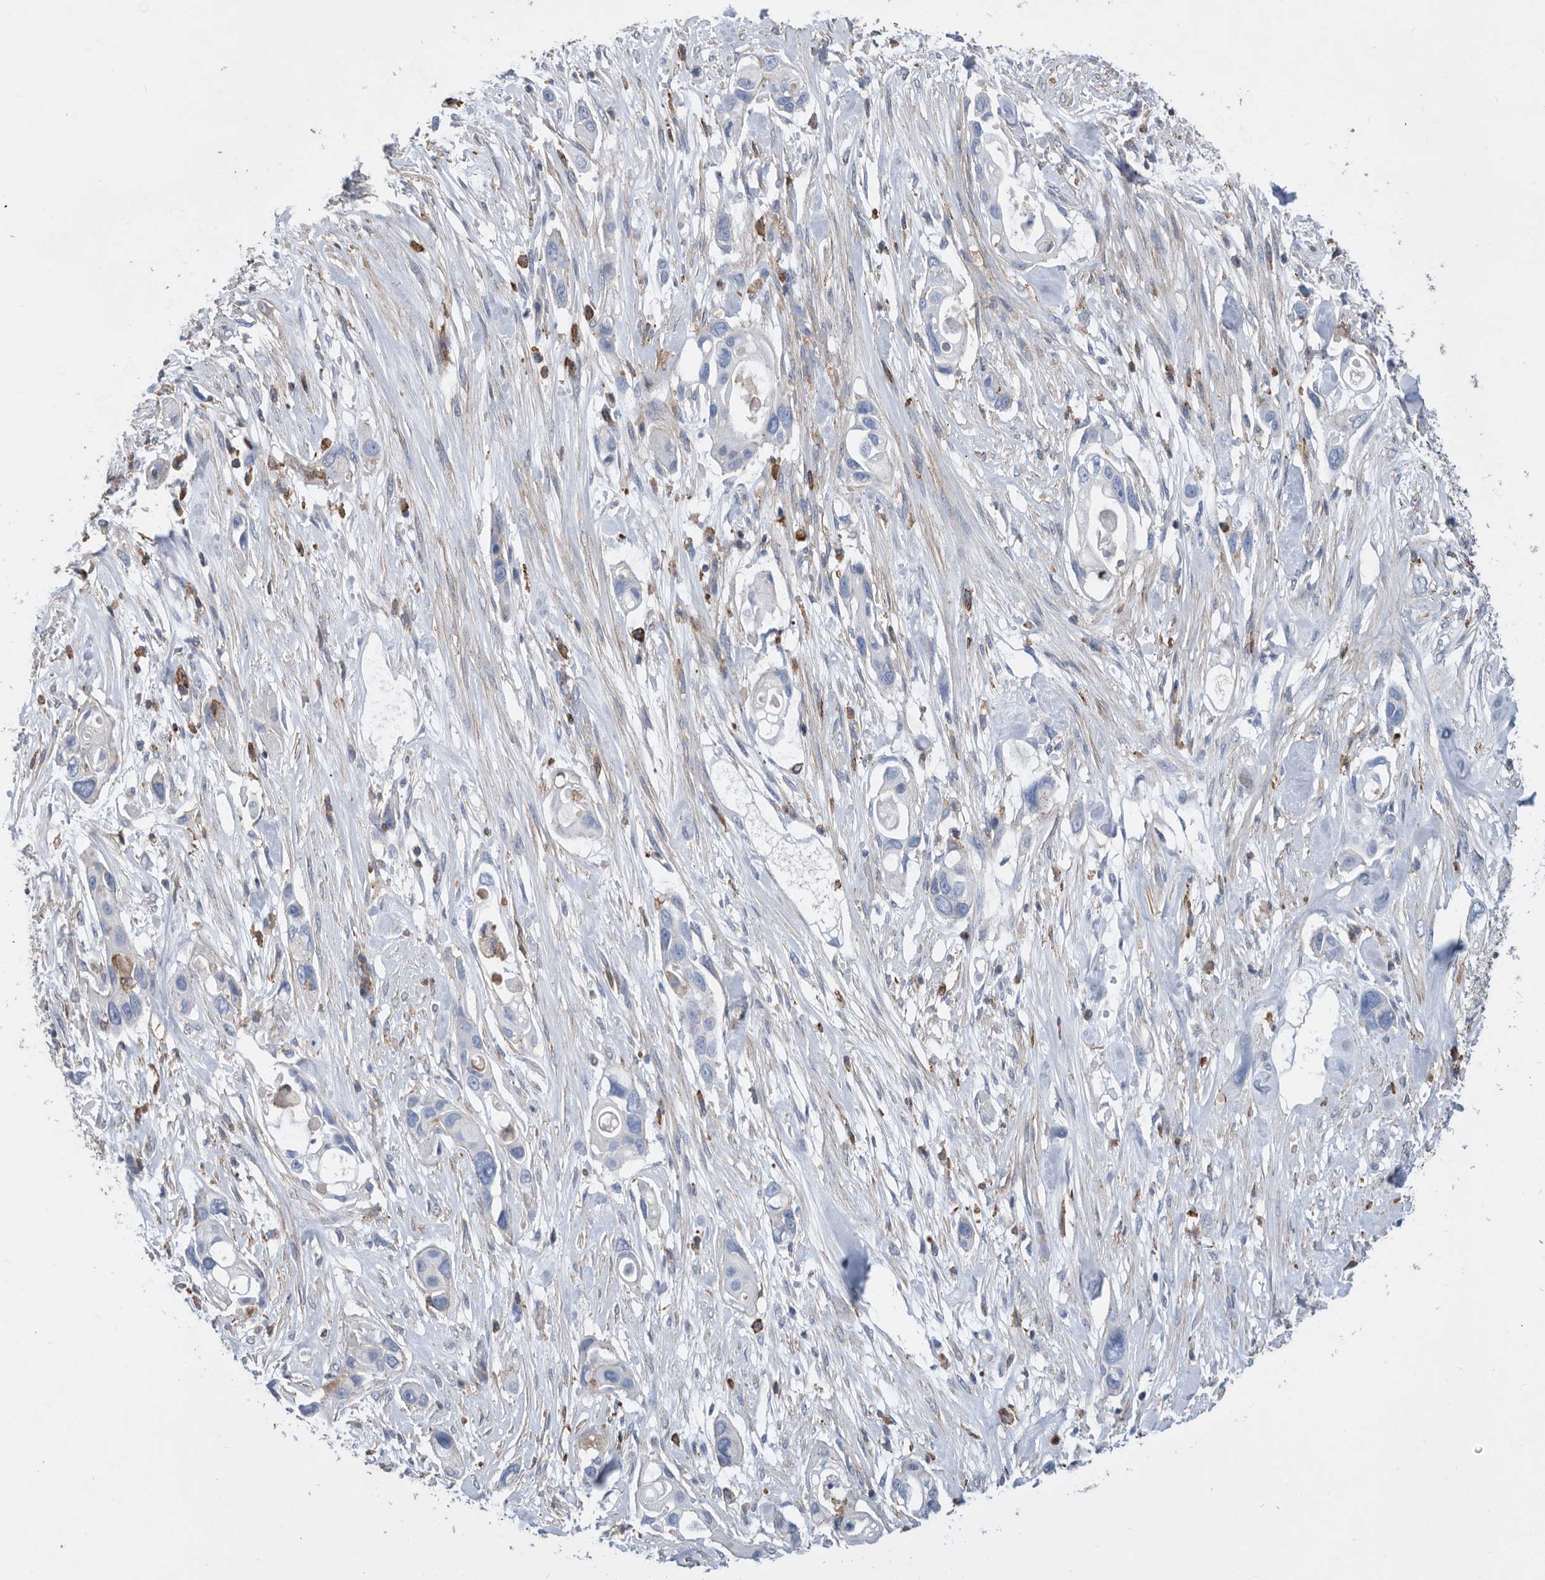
{"staining": {"intensity": "negative", "quantity": "none", "location": "none"}, "tissue": "pancreatic cancer", "cell_type": "Tumor cells", "image_type": "cancer", "snomed": [{"axis": "morphology", "description": "Adenocarcinoma, NOS"}, {"axis": "topography", "description": "Pancreas"}], "caption": "Pancreatic adenocarcinoma stained for a protein using immunohistochemistry exhibits no staining tumor cells.", "gene": "MS4A4A", "patient": {"sex": "female", "age": 60}}